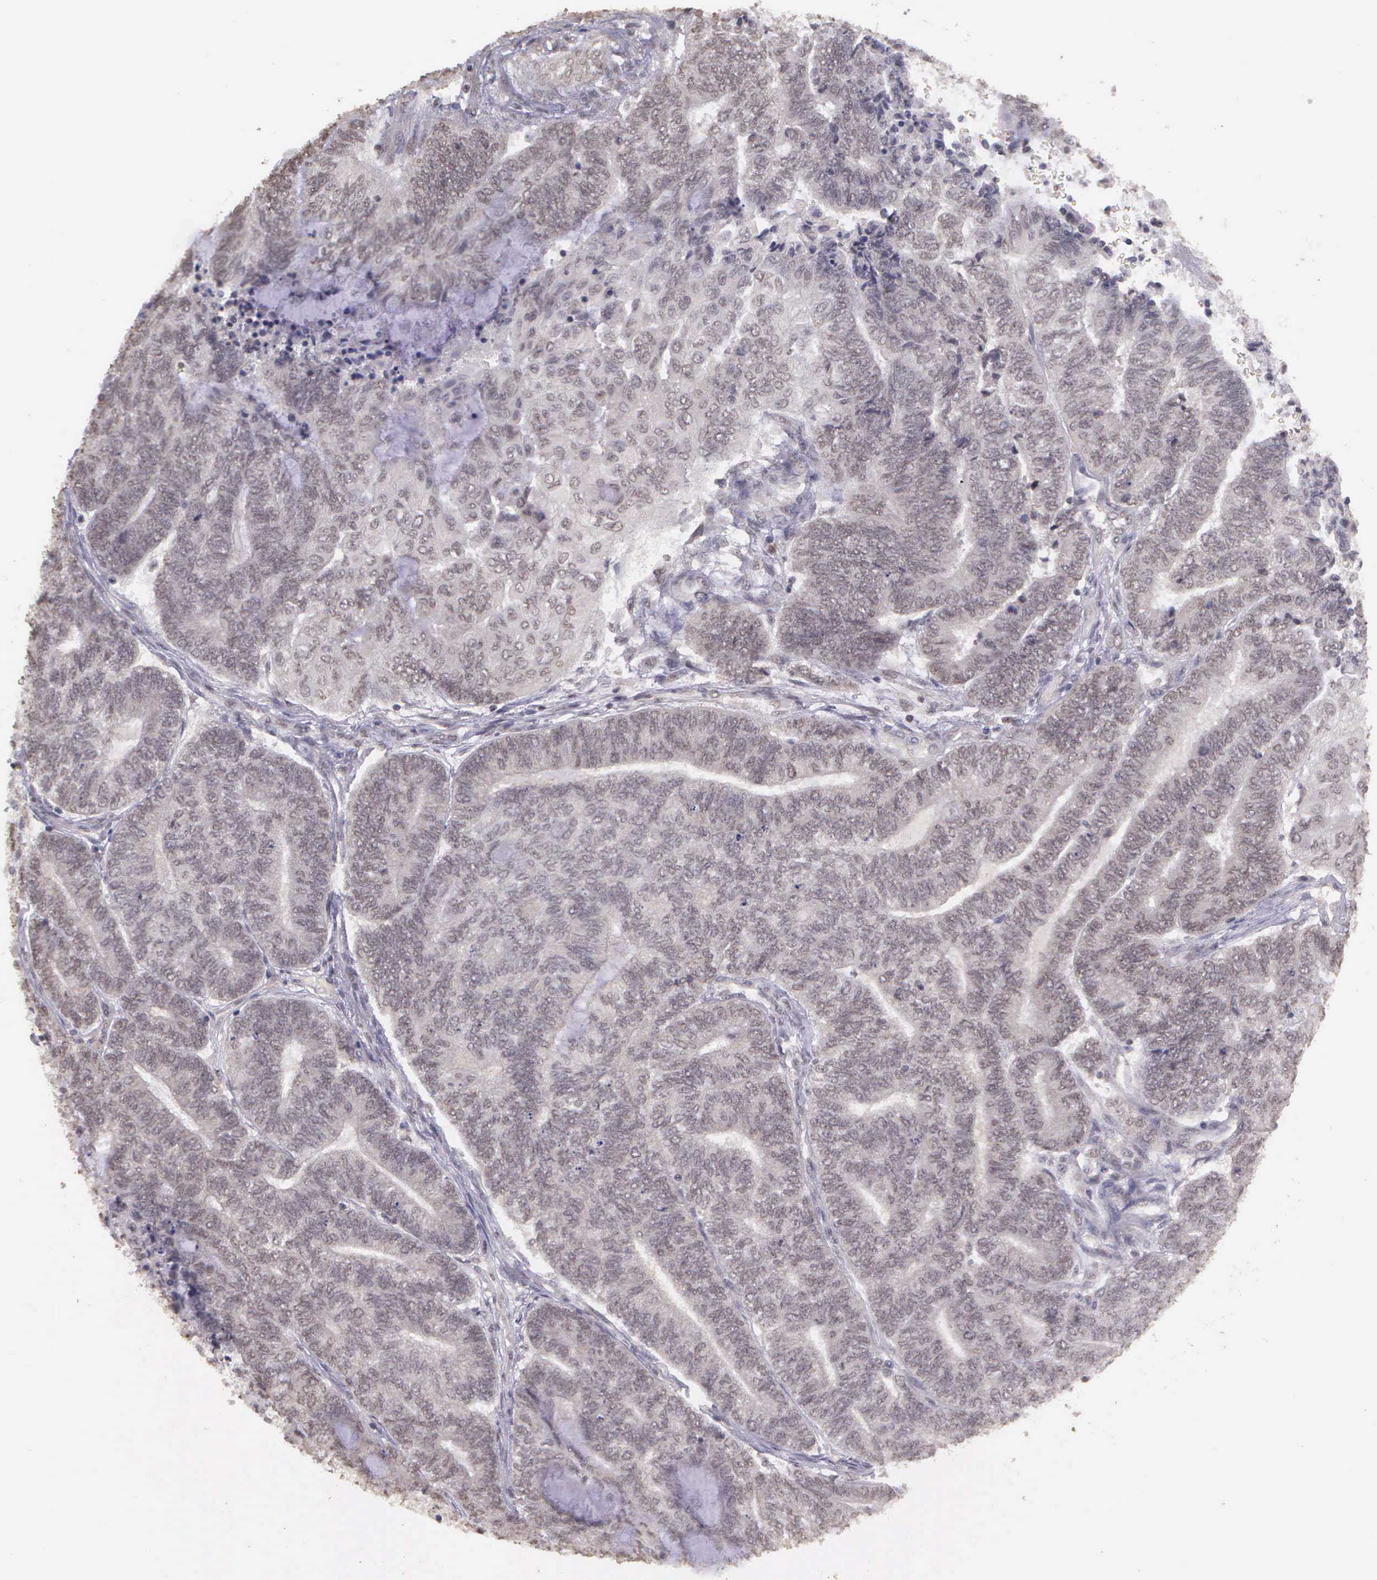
{"staining": {"intensity": "negative", "quantity": "none", "location": "none"}, "tissue": "endometrial cancer", "cell_type": "Tumor cells", "image_type": "cancer", "snomed": [{"axis": "morphology", "description": "Adenocarcinoma, NOS"}, {"axis": "topography", "description": "Uterus"}, {"axis": "topography", "description": "Endometrium"}], "caption": "Tumor cells show no significant protein expression in endometrial adenocarcinoma.", "gene": "ARMCX5", "patient": {"sex": "female", "age": 70}}